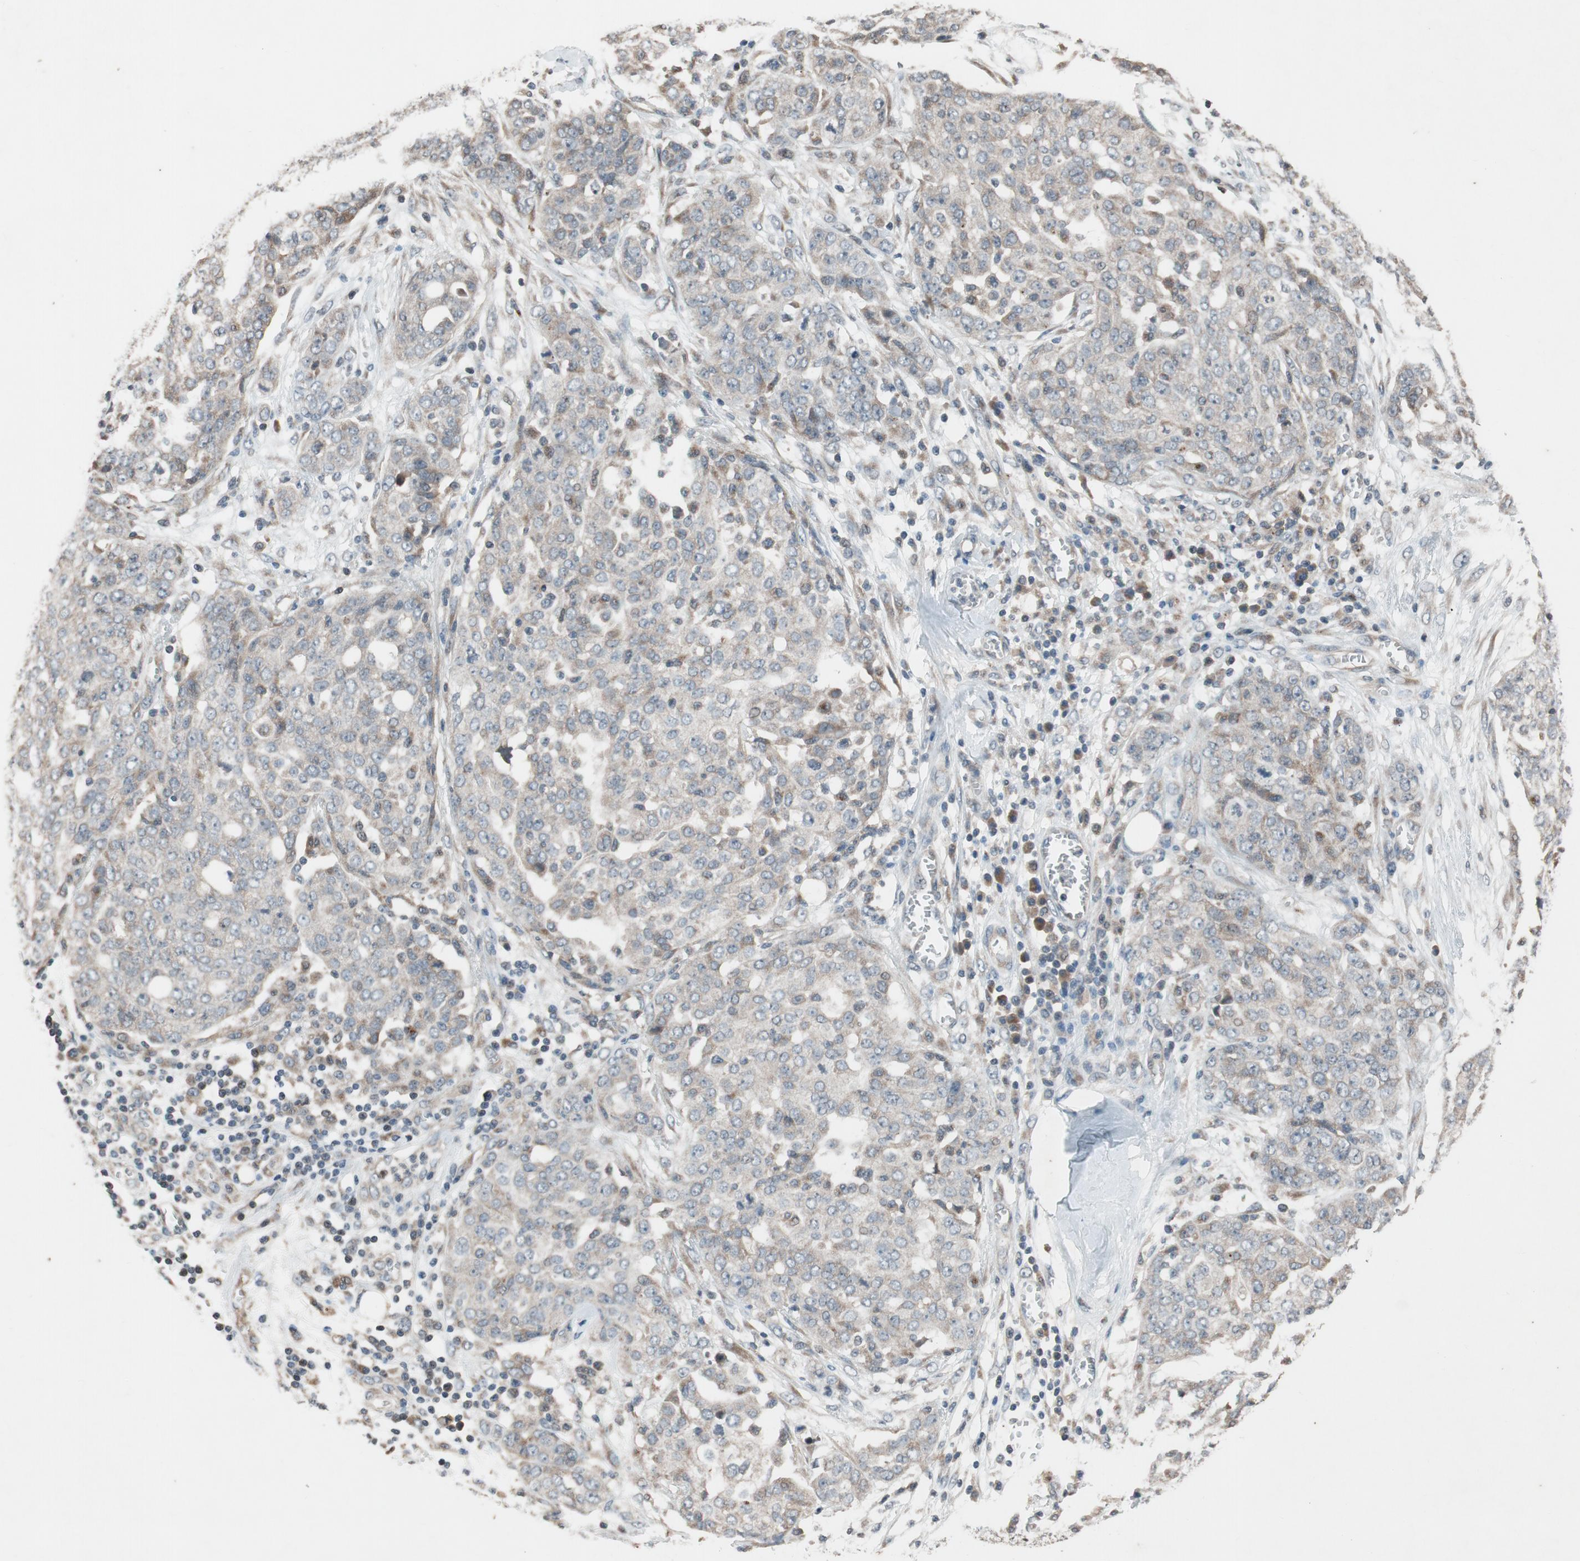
{"staining": {"intensity": "weak", "quantity": ">75%", "location": "cytoplasmic/membranous"}, "tissue": "ovarian cancer", "cell_type": "Tumor cells", "image_type": "cancer", "snomed": [{"axis": "morphology", "description": "Cystadenocarcinoma, serous, NOS"}, {"axis": "topography", "description": "Soft tissue"}, {"axis": "topography", "description": "Ovary"}], "caption": "This is an image of immunohistochemistry (IHC) staining of ovarian cancer (serous cystadenocarcinoma), which shows weak positivity in the cytoplasmic/membranous of tumor cells.", "gene": "ATP2C1", "patient": {"sex": "female", "age": 57}}